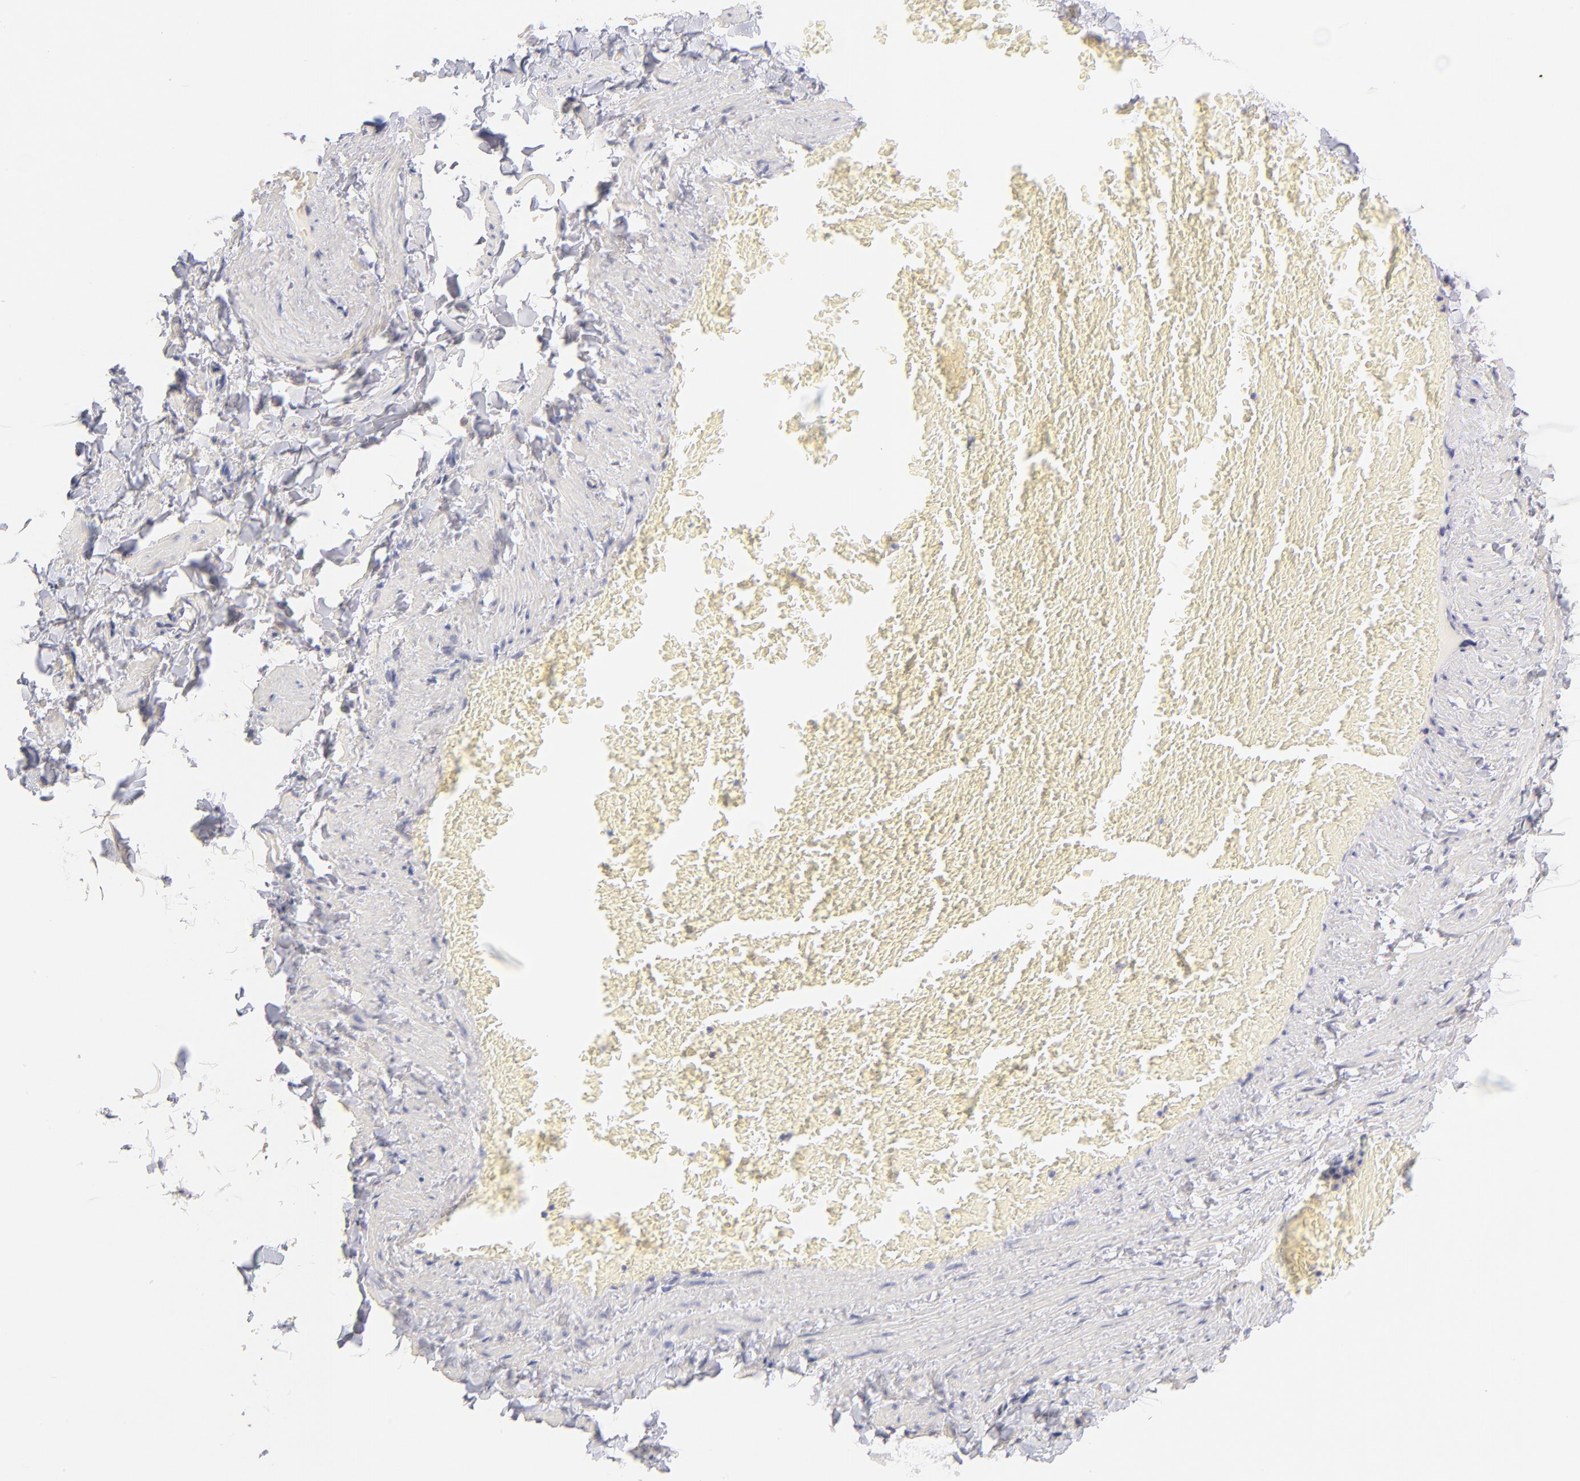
{"staining": {"intensity": "negative", "quantity": "none", "location": "none"}, "tissue": "adipose tissue", "cell_type": "Adipocytes", "image_type": "normal", "snomed": [{"axis": "morphology", "description": "Normal tissue, NOS"}, {"axis": "topography", "description": "Vascular tissue"}], "caption": "Adipose tissue stained for a protein using immunohistochemistry exhibits no staining adipocytes.", "gene": "CASP6", "patient": {"sex": "male", "age": 41}}